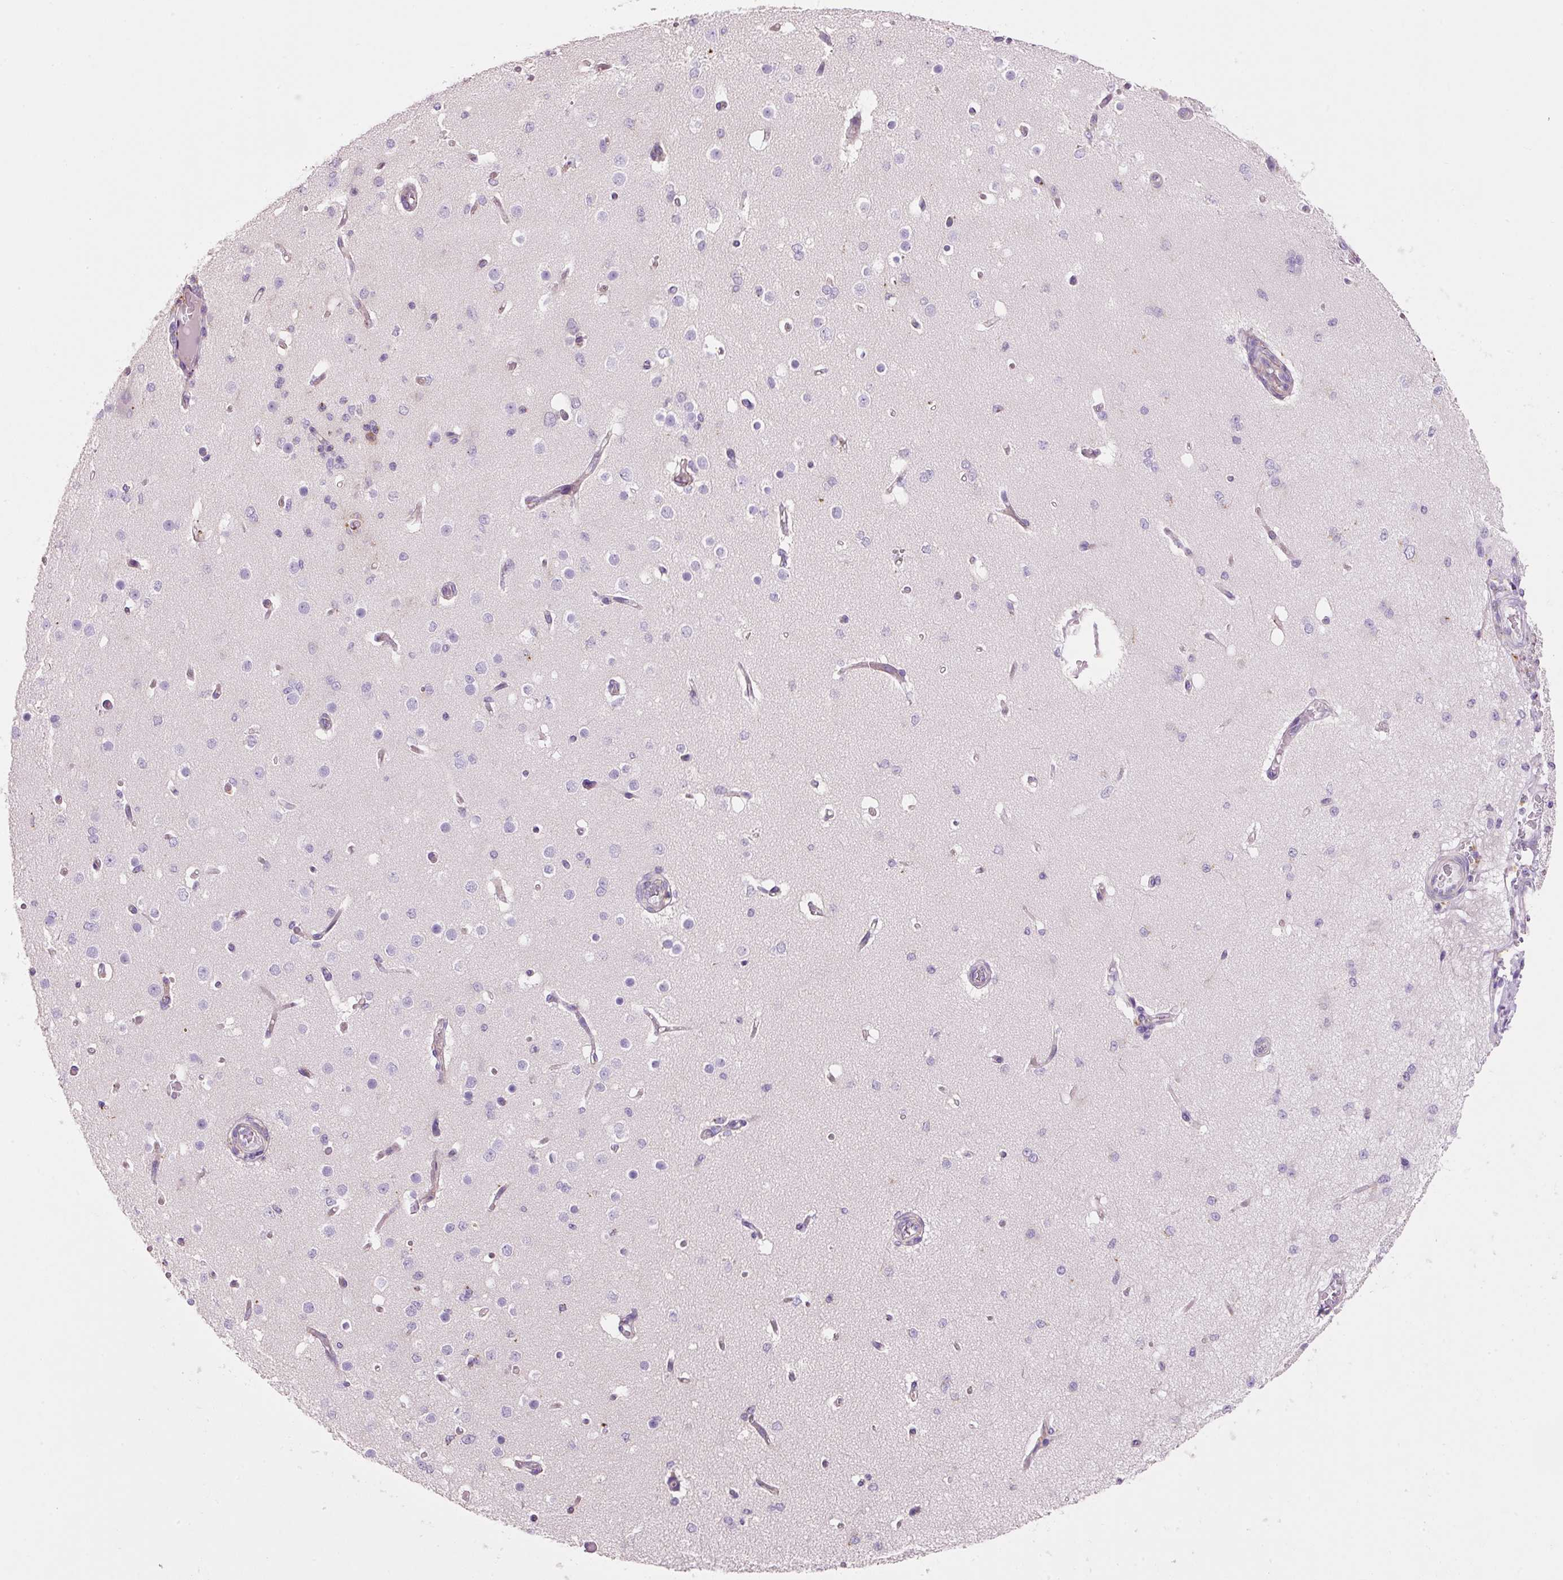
{"staining": {"intensity": "weak", "quantity": "25%-75%", "location": "cytoplasmic/membranous"}, "tissue": "cerebral cortex", "cell_type": "Endothelial cells", "image_type": "normal", "snomed": [{"axis": "morphology", "description": "Normal tissue, NOS"}, {"axis": "morphology", "description": "Inflammation, NOS"}, {"axis": "topography", "description": "Cerebral cortex"}], "caption": "Protein expression analysis of benign human cerebral cortex reveals weak cytoplasmic/membranous staining in approximately 25%-75% of endothelial cells. Ihc stains the protein of interest in brown and the nuclei are stained blue.", "gene": "TMC8", "patient": {"sex": "male", "age": 6}}